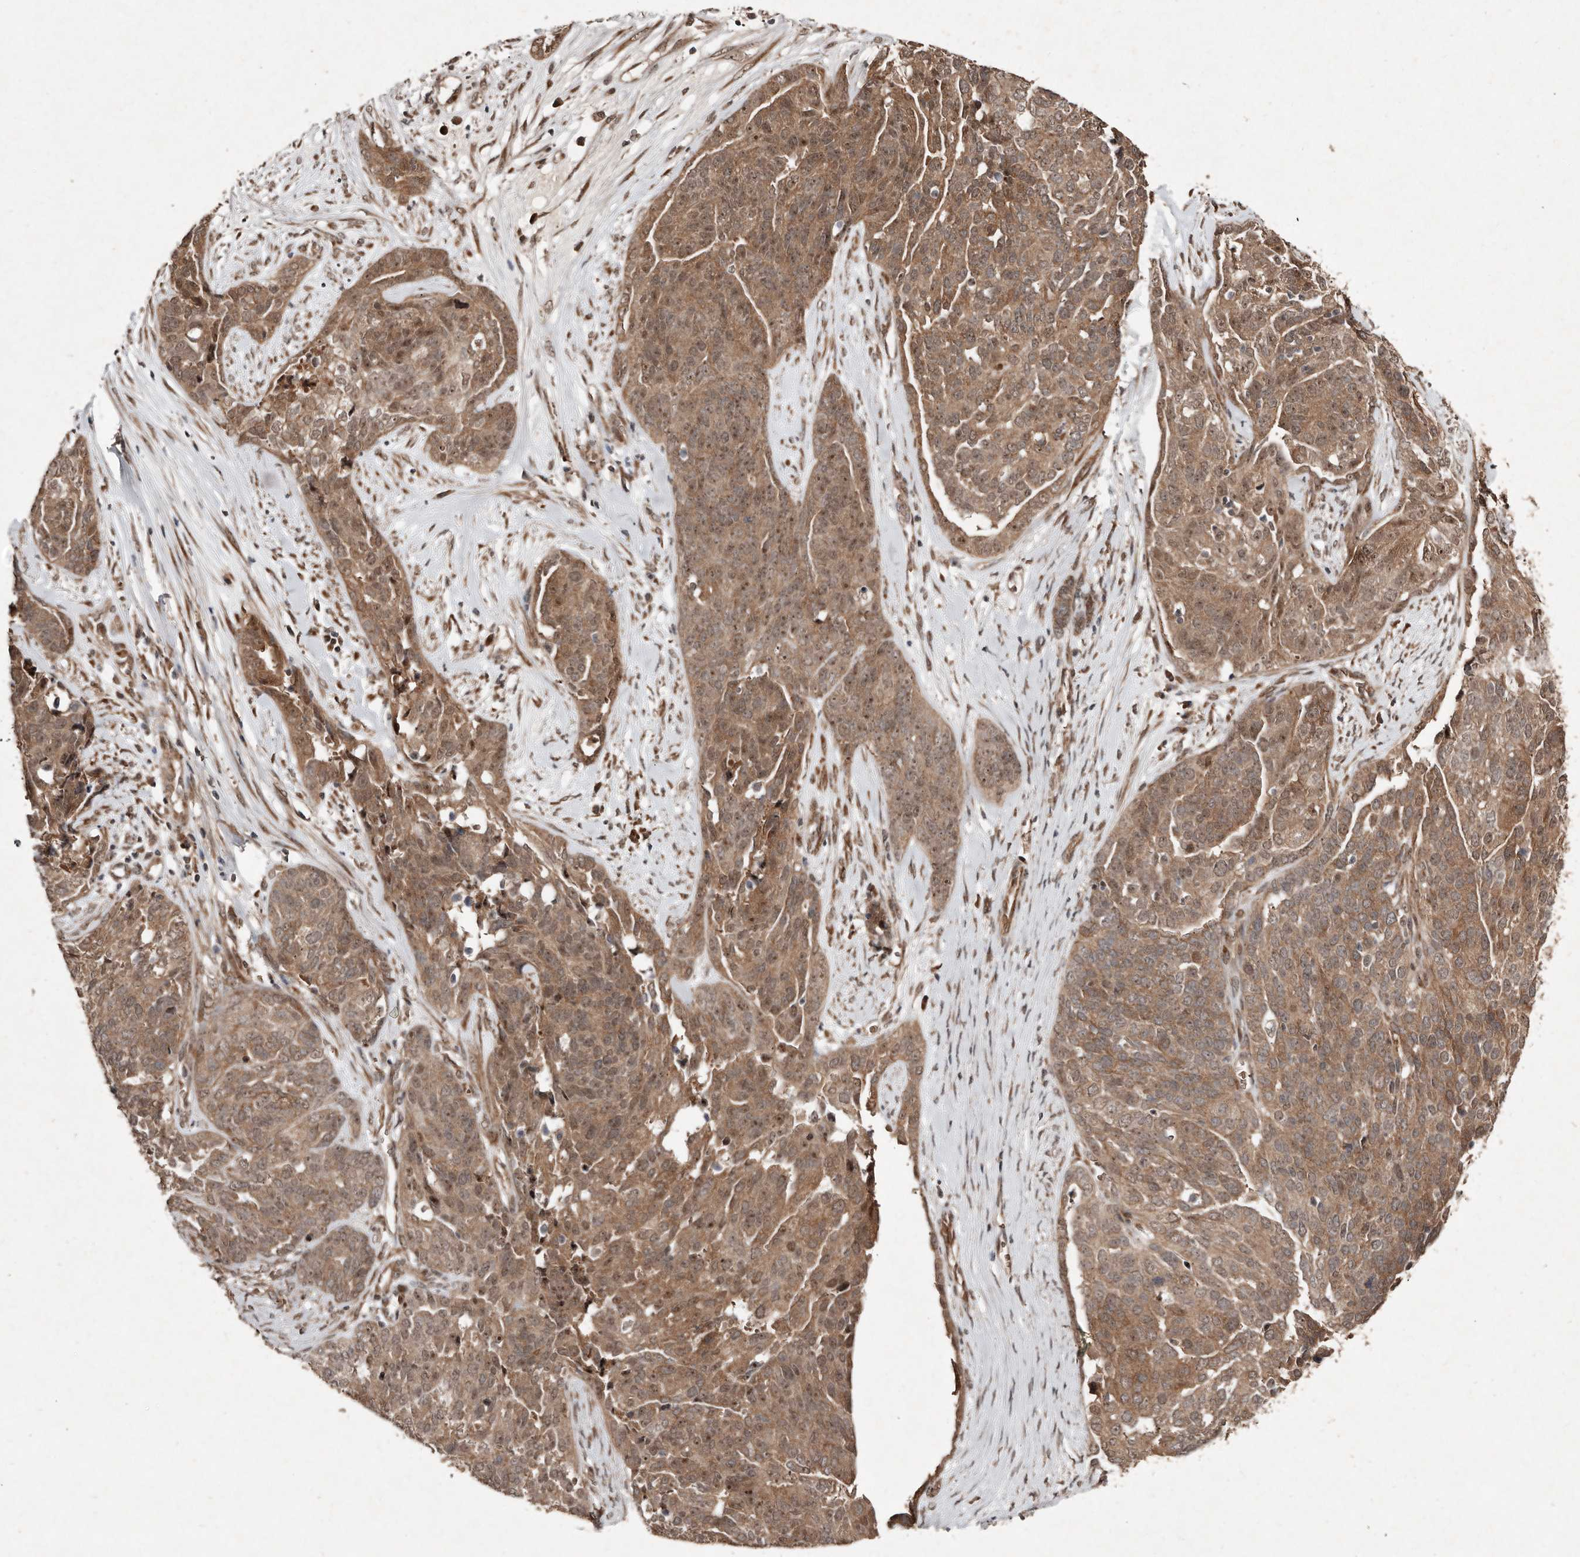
{"staining": {"intensity": "moderate", "quantity": ">75%", "location": "cytoplasmic/membranous"}, "tissue": "ovarian cancer", "cell_type": "Tumor cells", "image_type": "cancer", "snomed": [{"axis": "morphology", "description": "Cystadenocarcinoma, serous, NOS"}, {"axis": "topography", "description": "Ovary"}], "caption": "Human serous cystadenocarcinoma (ovarian) stained for a protein (brown) demonstrates moderate cytoplasmic/membranous positive expression in approximately >75% of tumor cells.", "gene": "DIP2C", "patient": {"sex": "female", "age": 44}}